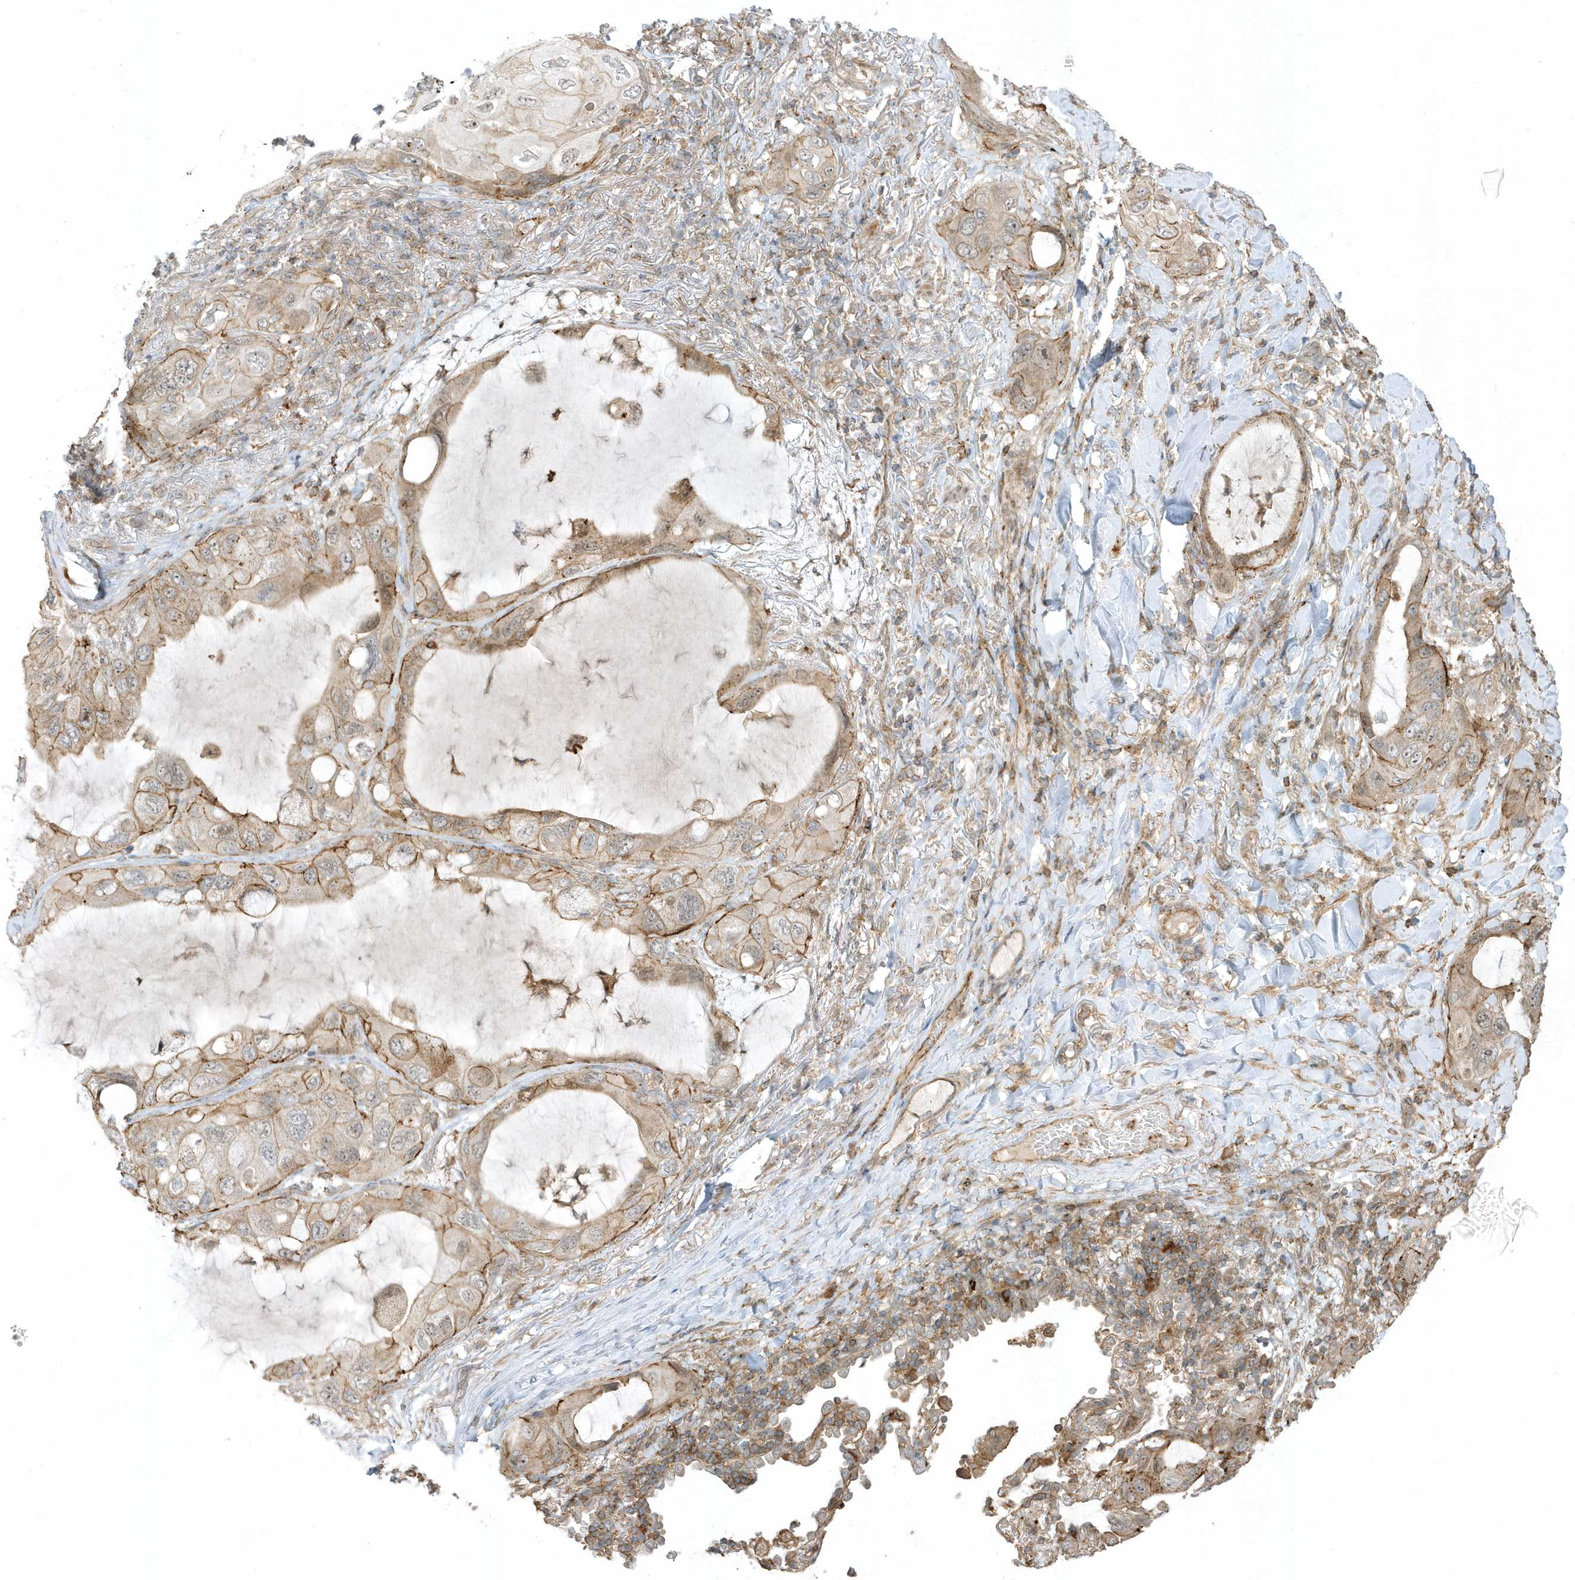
{"staining": {"intensity": "moderate", "quantity": ">75%", "location": "cytoplasmic/membranous"}, "tissue": "lung cancer", "cell_type": "Tumor cells", "image_type": "cancer", "snomed": [{"axis": "morphology", "description": "Squamous cell carcinoma, NOS"}, {"axis": "topography", "description": "Lung"}], "caption": "The immunohistochemical stain shows moderate cytoplasmic/membranous expression in tumor cells of lung cancer (squamous cell carcinoma) tissue.", "gene": "ZBTB8A", "patient": {"sex": "female", "age": 73}}